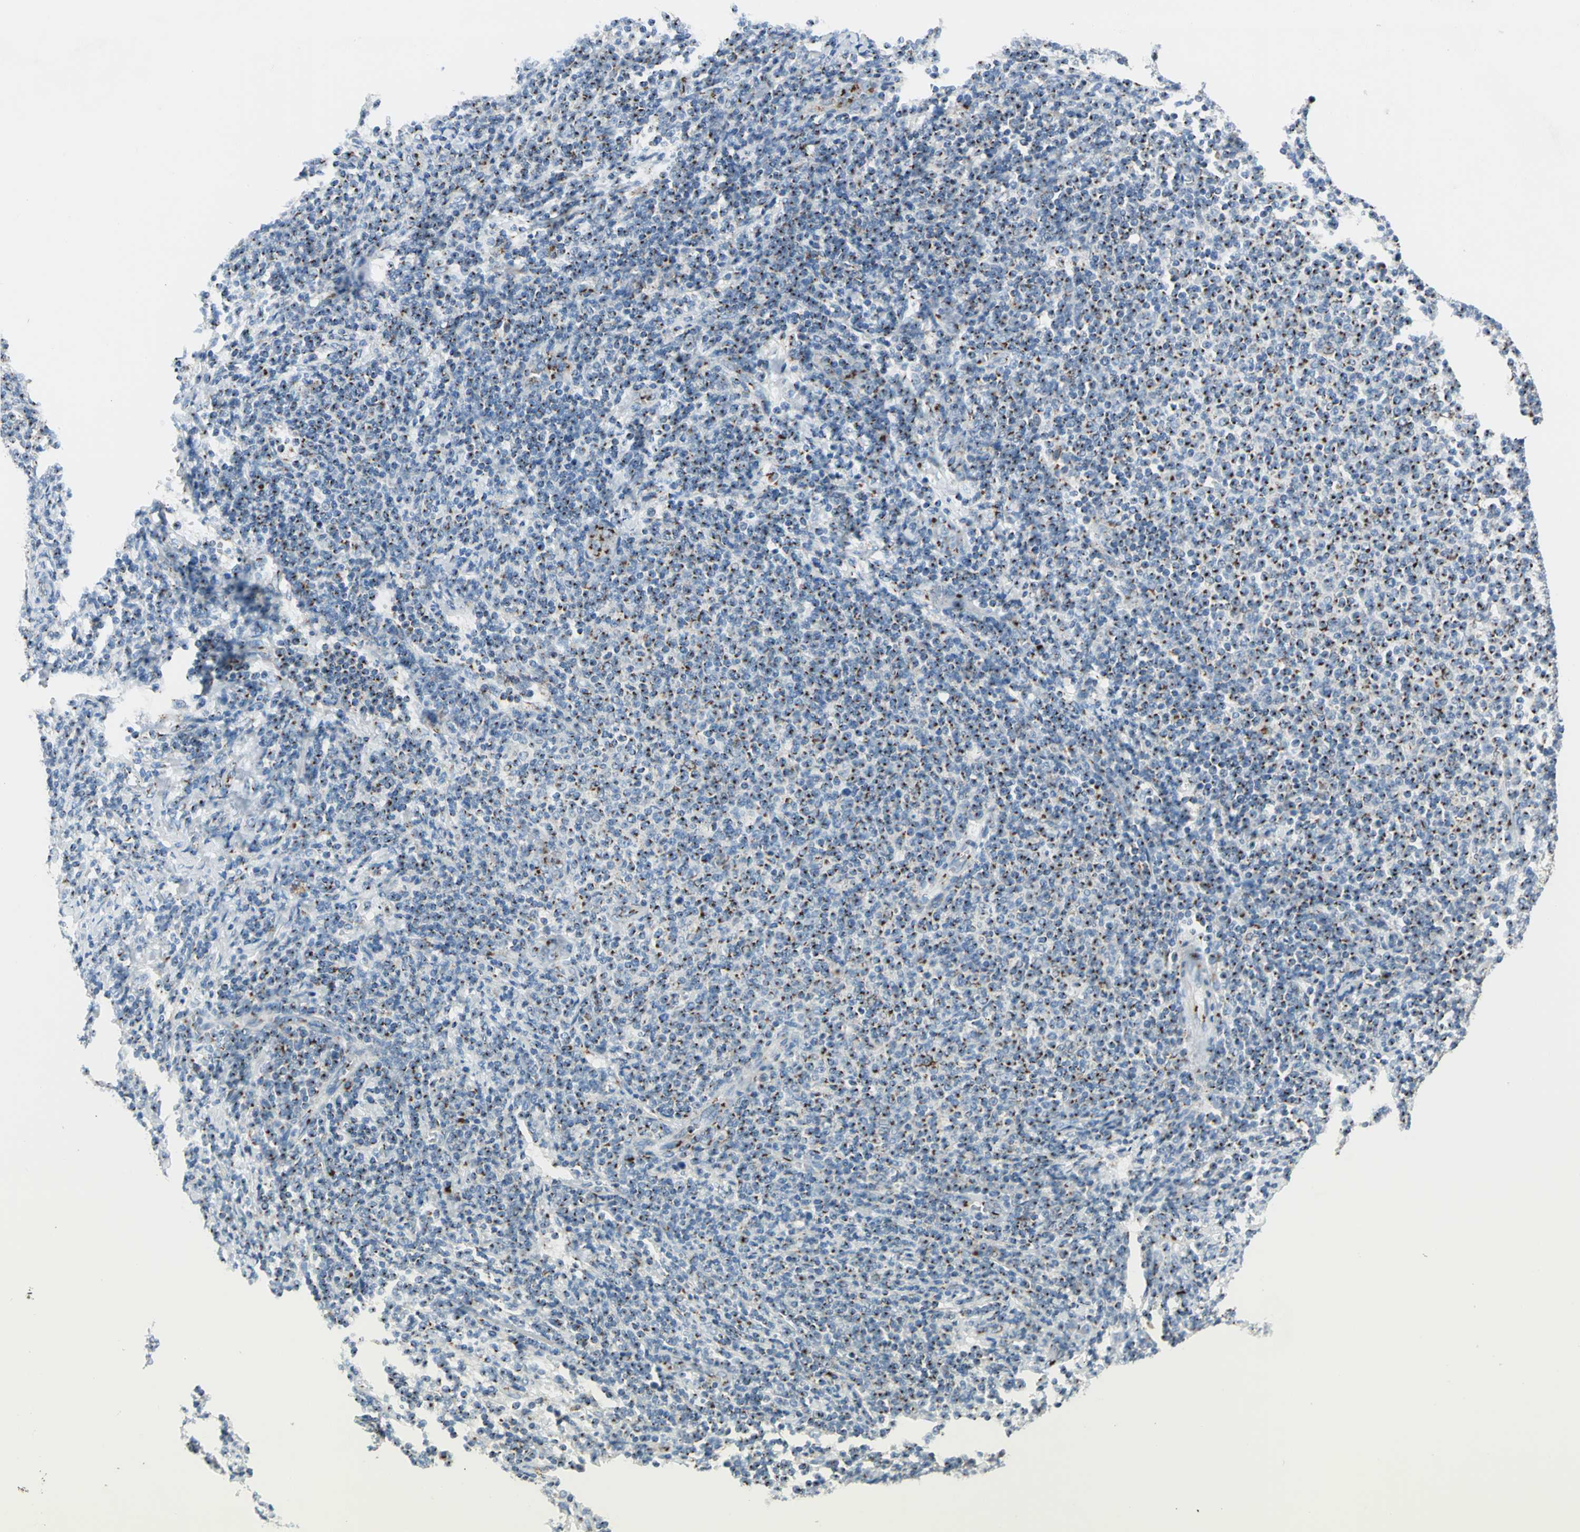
{"staining": {"intensity": "strong", "quantity": "25%-75%", "location": "cytoplasmic/membranous"}, "tissue": "lymphoma", "cell_type": "Tumor cells", "image_type": "cancer", "snomed": [{"axis": "morphology", "description": "Malignant lymphoma, non-Hodgkin's type, Low grade"}, {"axis": "topography", "description": "Lymph node"}], "caption": "Brown immunohistochemical staining in lymphoma reveals strong cytoplasmic/membranous expression in about 25%-75% of tumor cells.", "gene": "GPR3", "patient": {"sex": "male", "age": 66}}